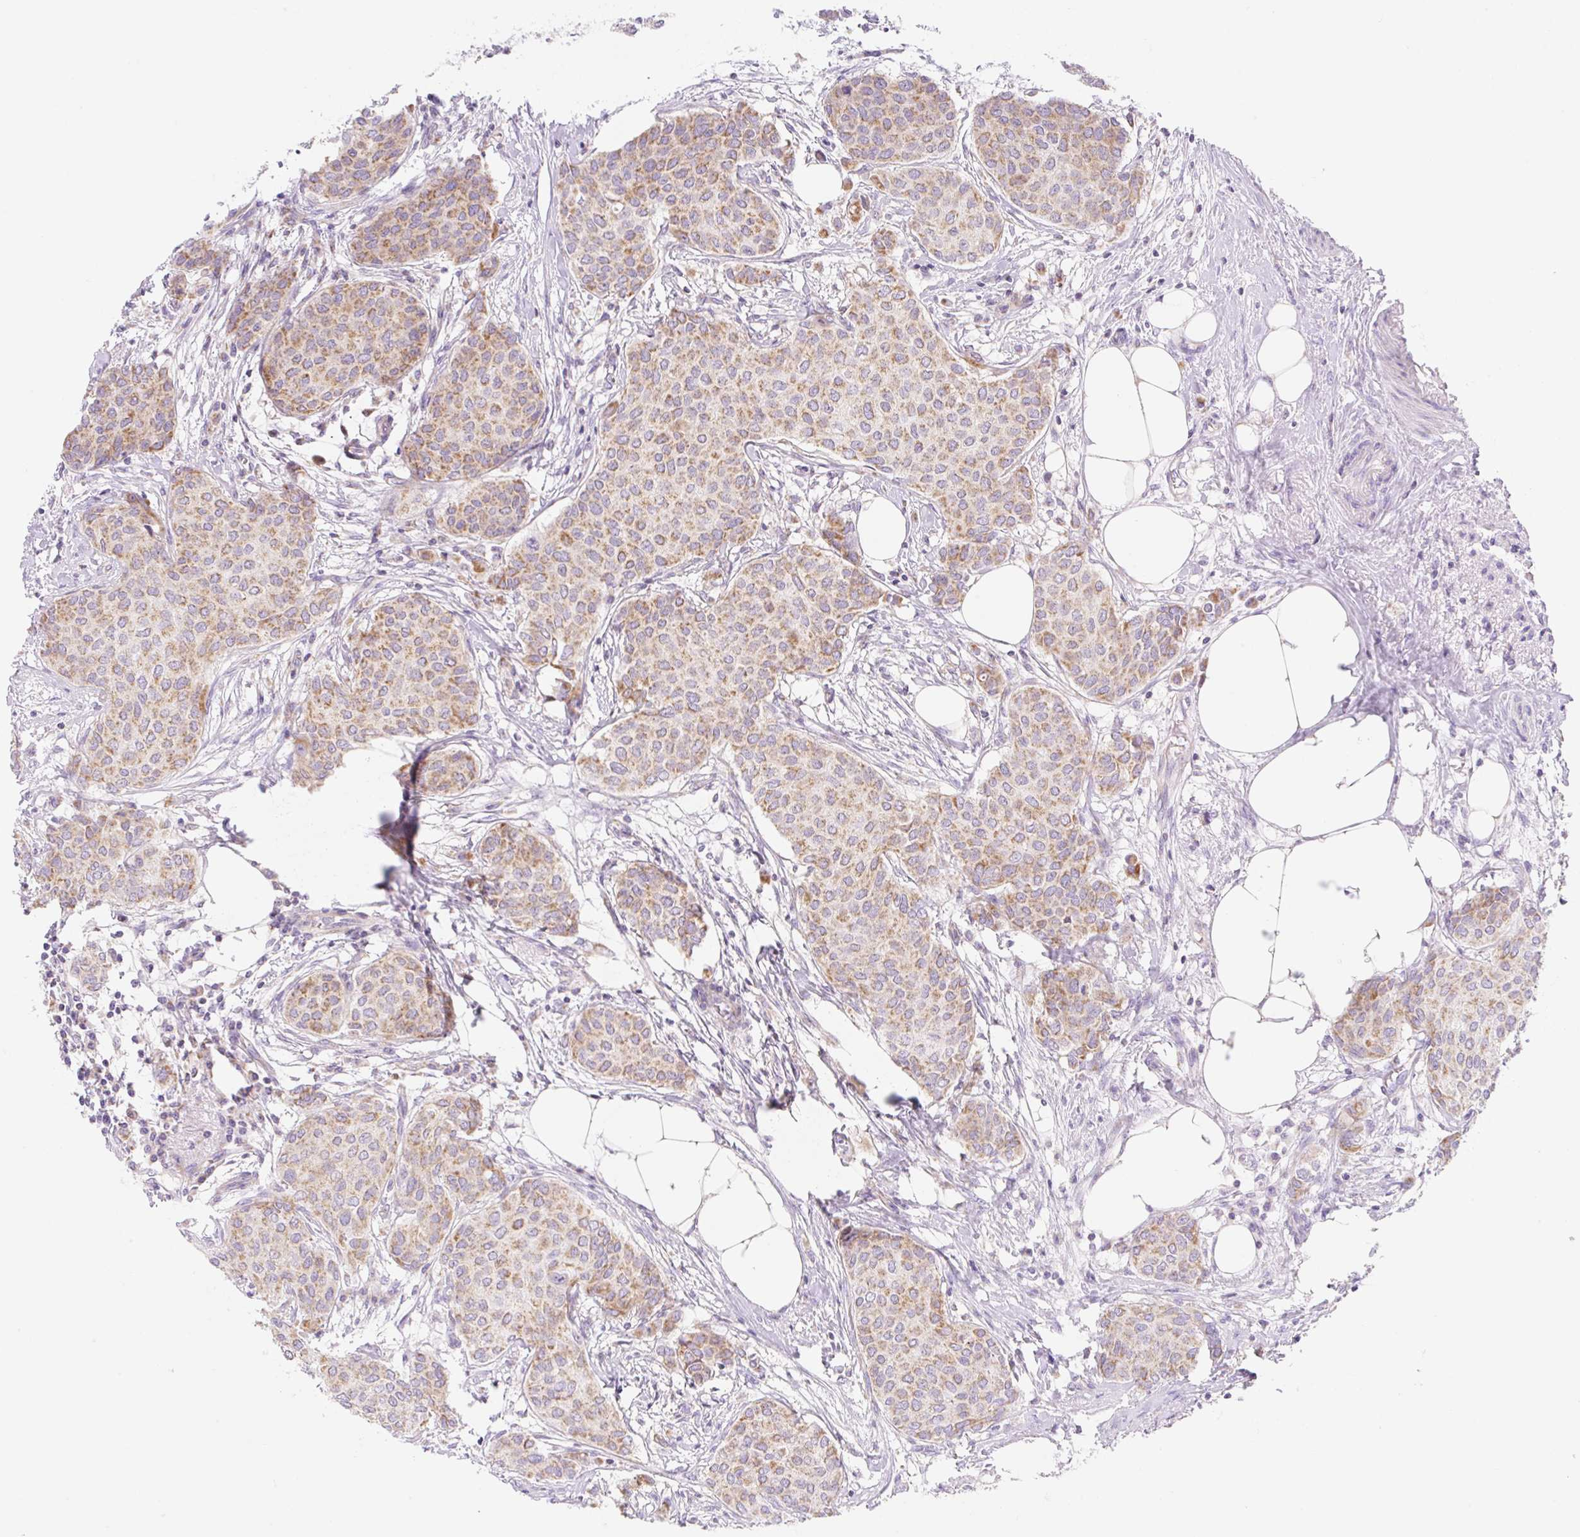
{"staining": {"intensity": "moderate", "quantity": ">75%", "location": "cytoplasmic/membranous"}, "tissue": "breast cancer", "cell_type": "Tumor cells", "image_type": "cancer", "snomed": [{"axis": "morphology", "description": "Duct carcinoma"}, {"axis": "topography", "description": "Breast"}], "caption": "Human breast cancer (intraductal carcinoma) stained with a protein marker displays moderate staining in tumor cells.", "gene": "FOCAD", "patient": {"sex": "female", "age": 47}}